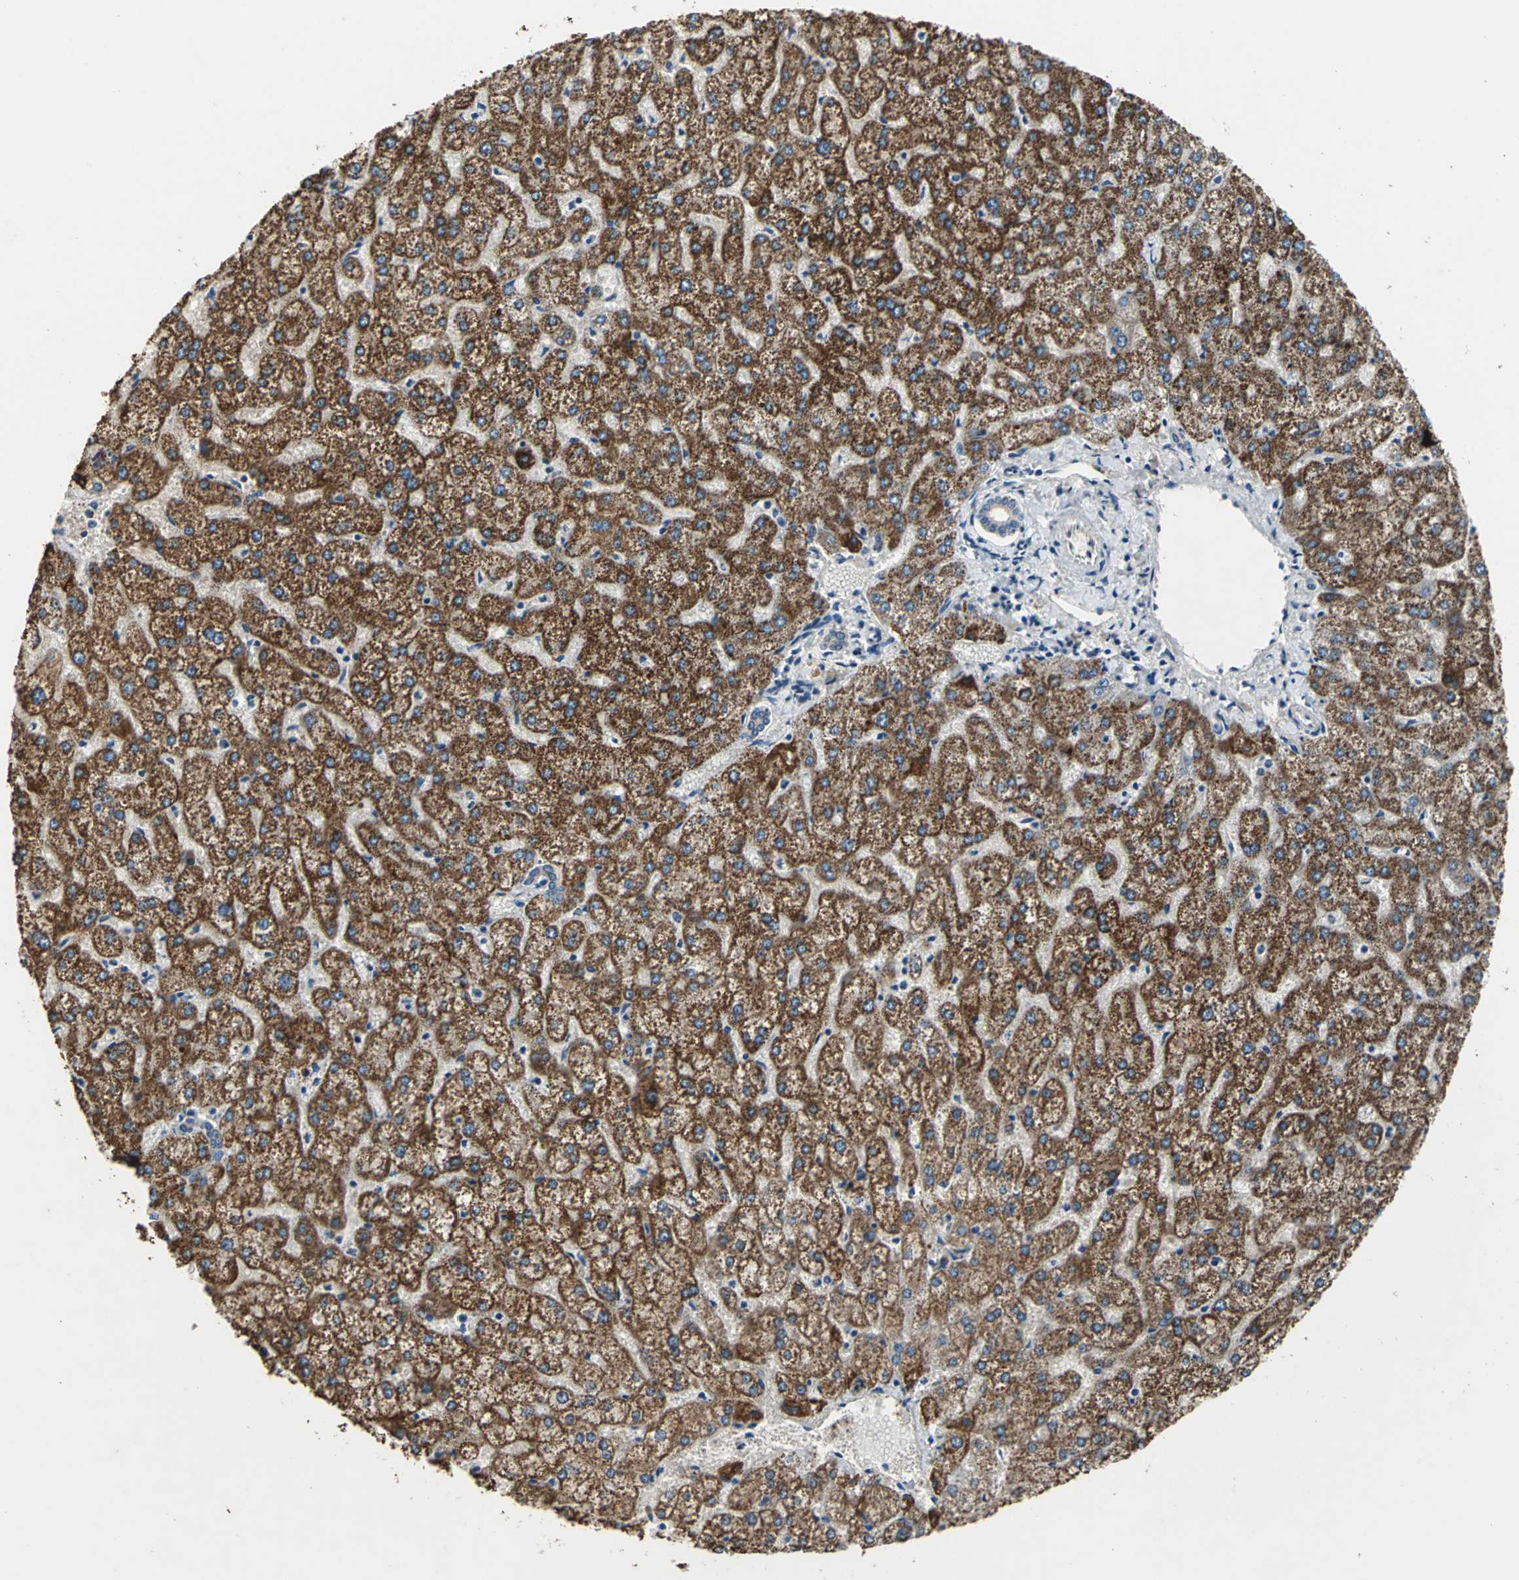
{"staining": {"intensity": "weak", "quantity": "25%-75%", "location": "cytoplasmic/membranous"}, "tissue": "liver", "cell_type": "Cholangiocytes", "image_type": "normal", "snomed": [{"axis": "morphology", "description": "Normal tissue, NOS"}, {"axis": "topography", "description": "Liver"}], "caption": "Normal liver was stained to show a protein in brown. There is low levels of weak cytoplasmic/membranous staining in approximately 25%-75% of cholangiocytes. Nuclei are stained in blue.", "gene": "JADE3", "patient": {"sex": "female", "age": 32}}